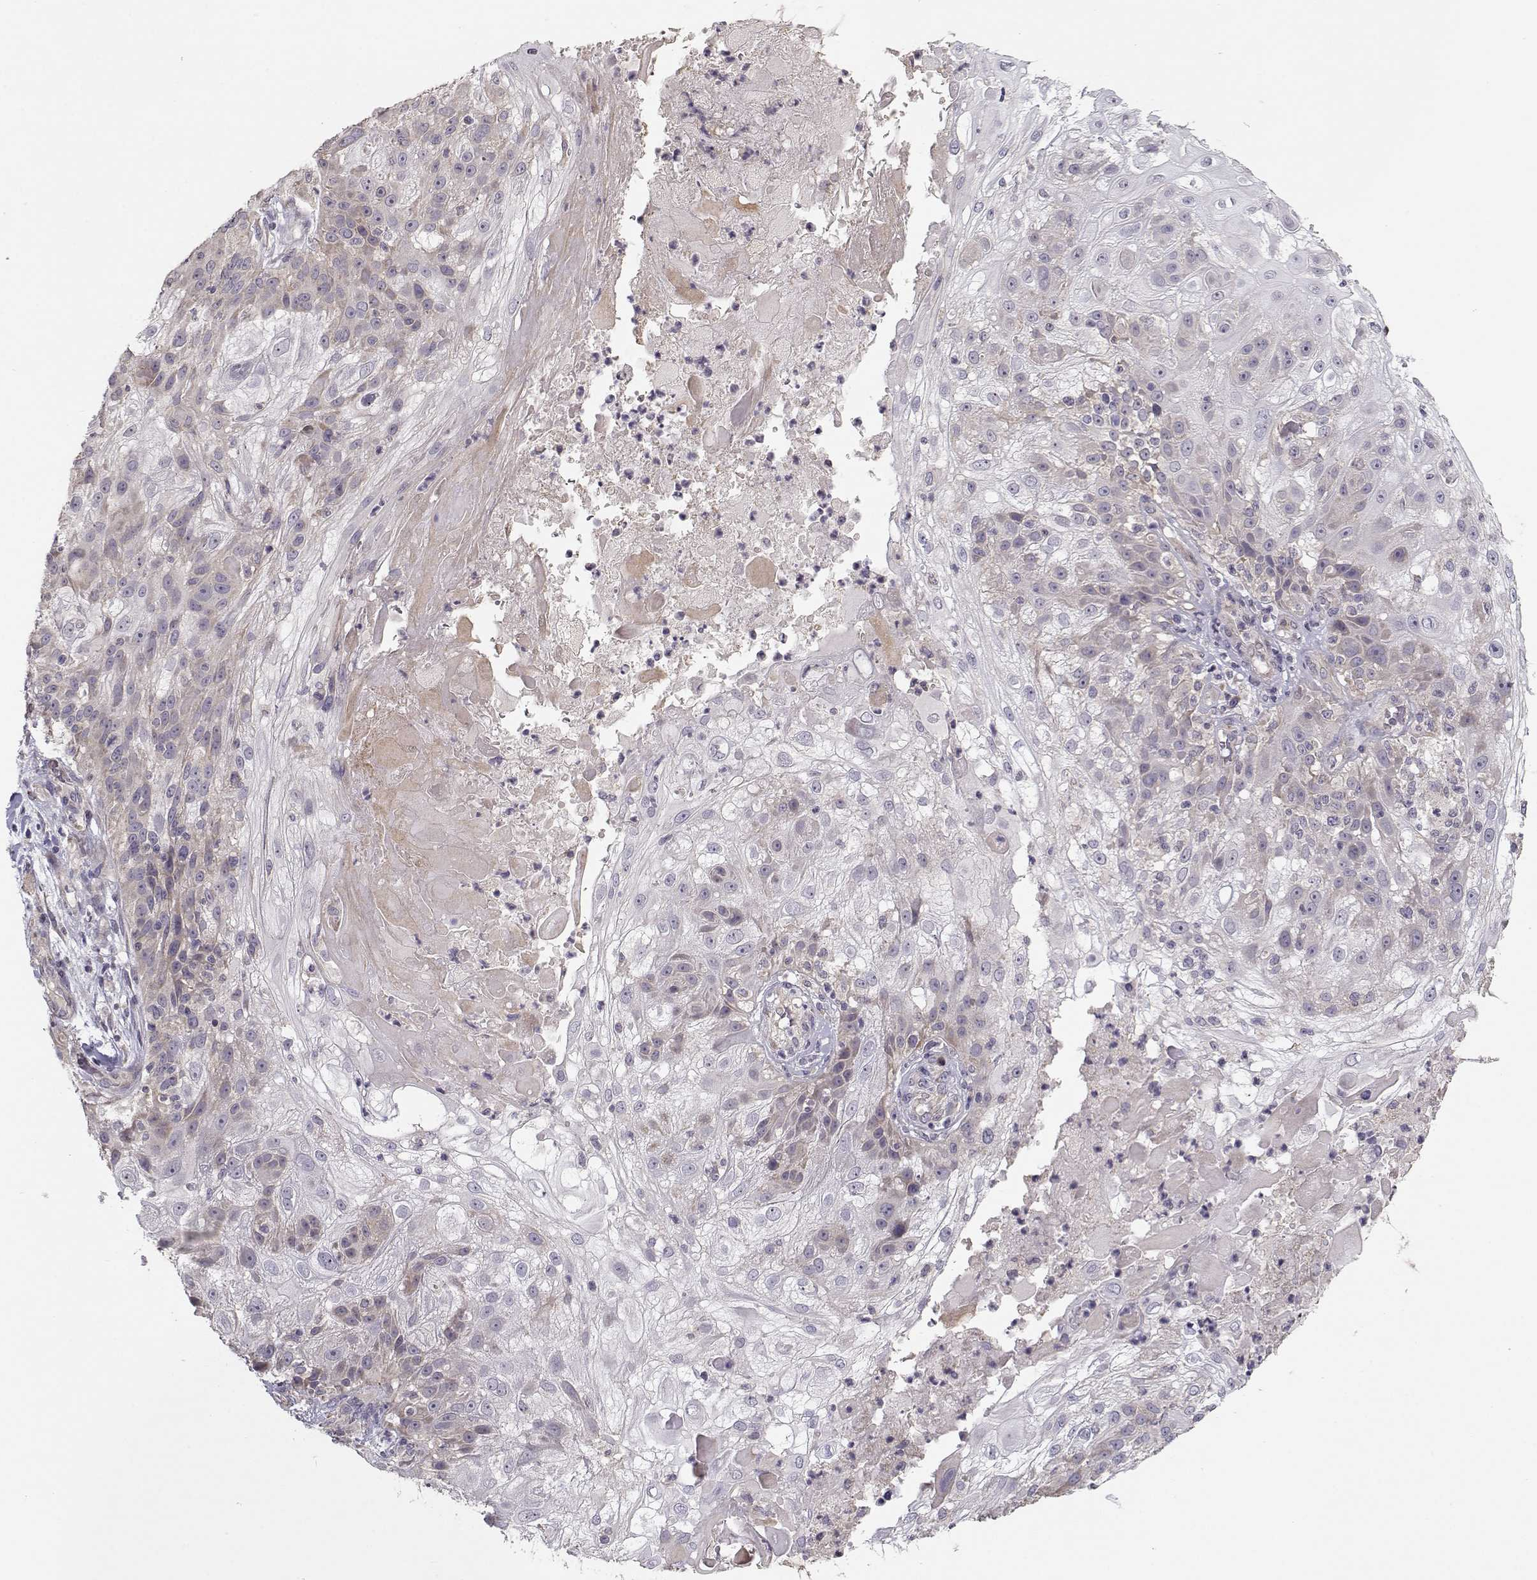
{"staining": {"intensity": "weak", "quantity": "<25%", "location": "cytoplasmic/membranous"}, "tissue": "skin cancer", "cell_type": "Tumor cells", "image_type": "cancer", "snomed": [{"axis": "morphology", "description": "Normal tissue, NOS"}, {"axis": "morphology", "description": "Squamous cell carcinoma, NOS"}, {"axis": "topography", "description": "Skin"}], "caption": "This is a photomicrograph of immunohistochemistry (IHC) staining of skin cancer (squamous cell carcinoma), which shows no staining in tumor cells.", "gene": "ENTPD8", "patient": {"sex": "female", "age": 83}}